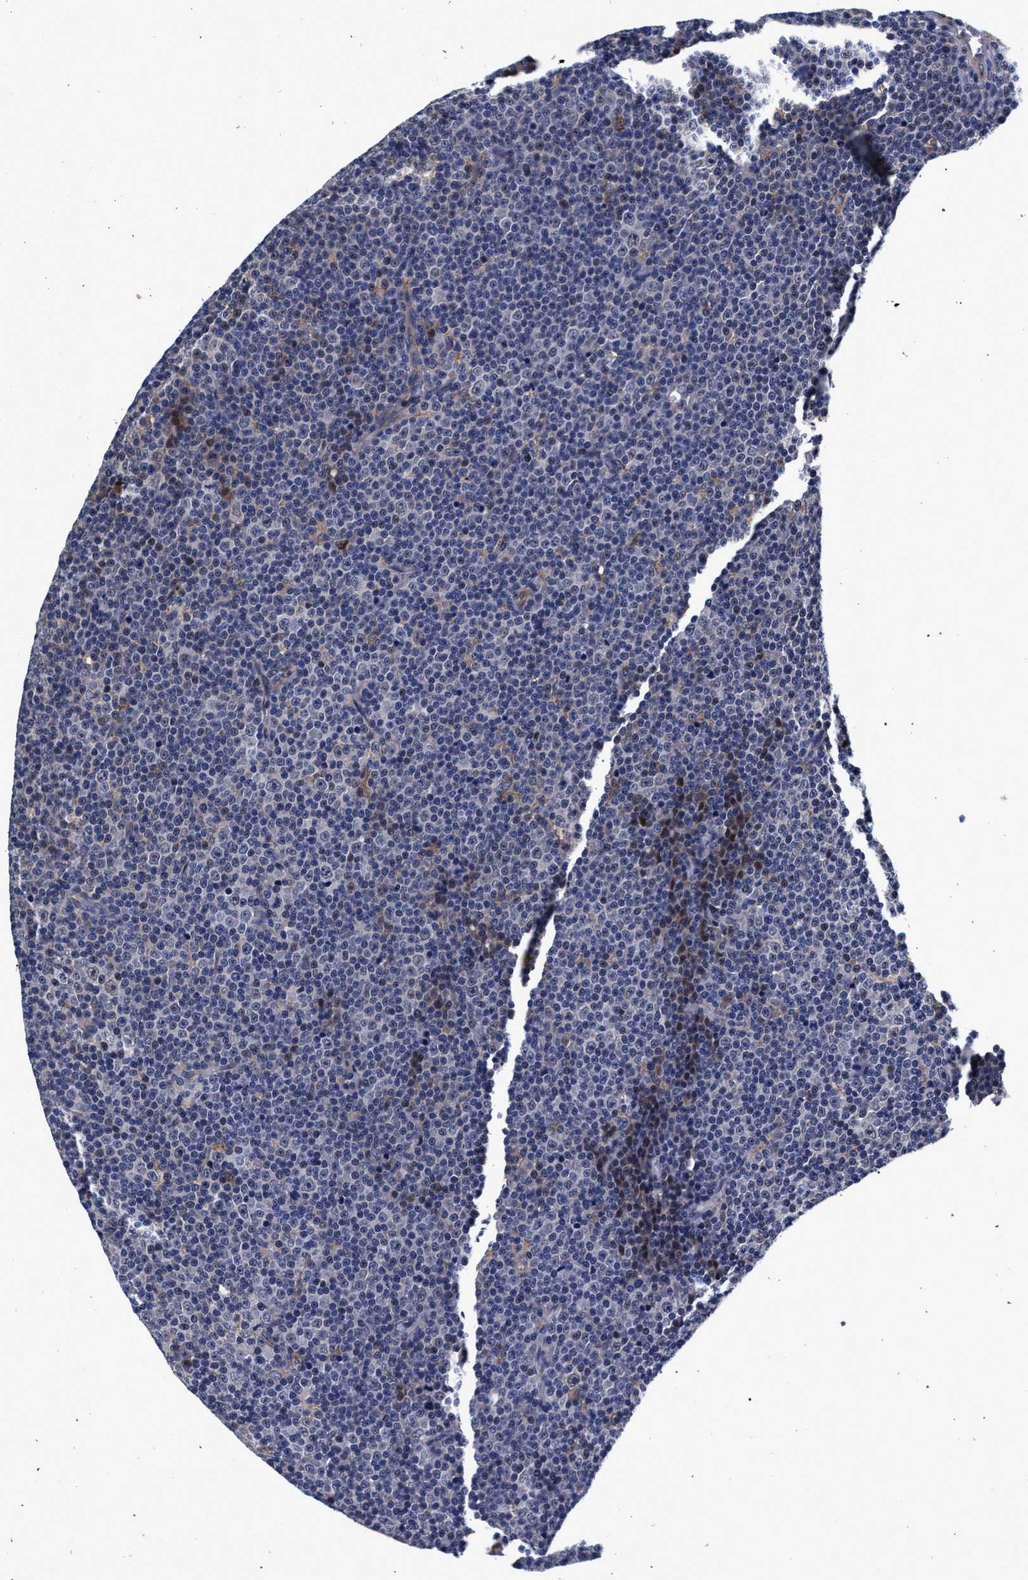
{"staining": {"intensity": "negative", "quantity": "none", "location": "none"}, "tissue": "lymphoma", "cell_type": "Tumor cells", "image_type": "cancer", "snomed": [{"axis": "morphology", "description": "Malignant lymphoma, non-Hodgkin's type, Low grade"}, {"axis": "topography", "description": "Lymph node"}], "caption": "IHC photomicrograph of human low-grade malignant lymphoma, non-Hodgkin's type stained for a protein (brown), which exhibits no staining in tumor cells. Nuclei are stained in blue.", "gene": "ZNF462", "patient": {"sex": "female", "age": 67}}